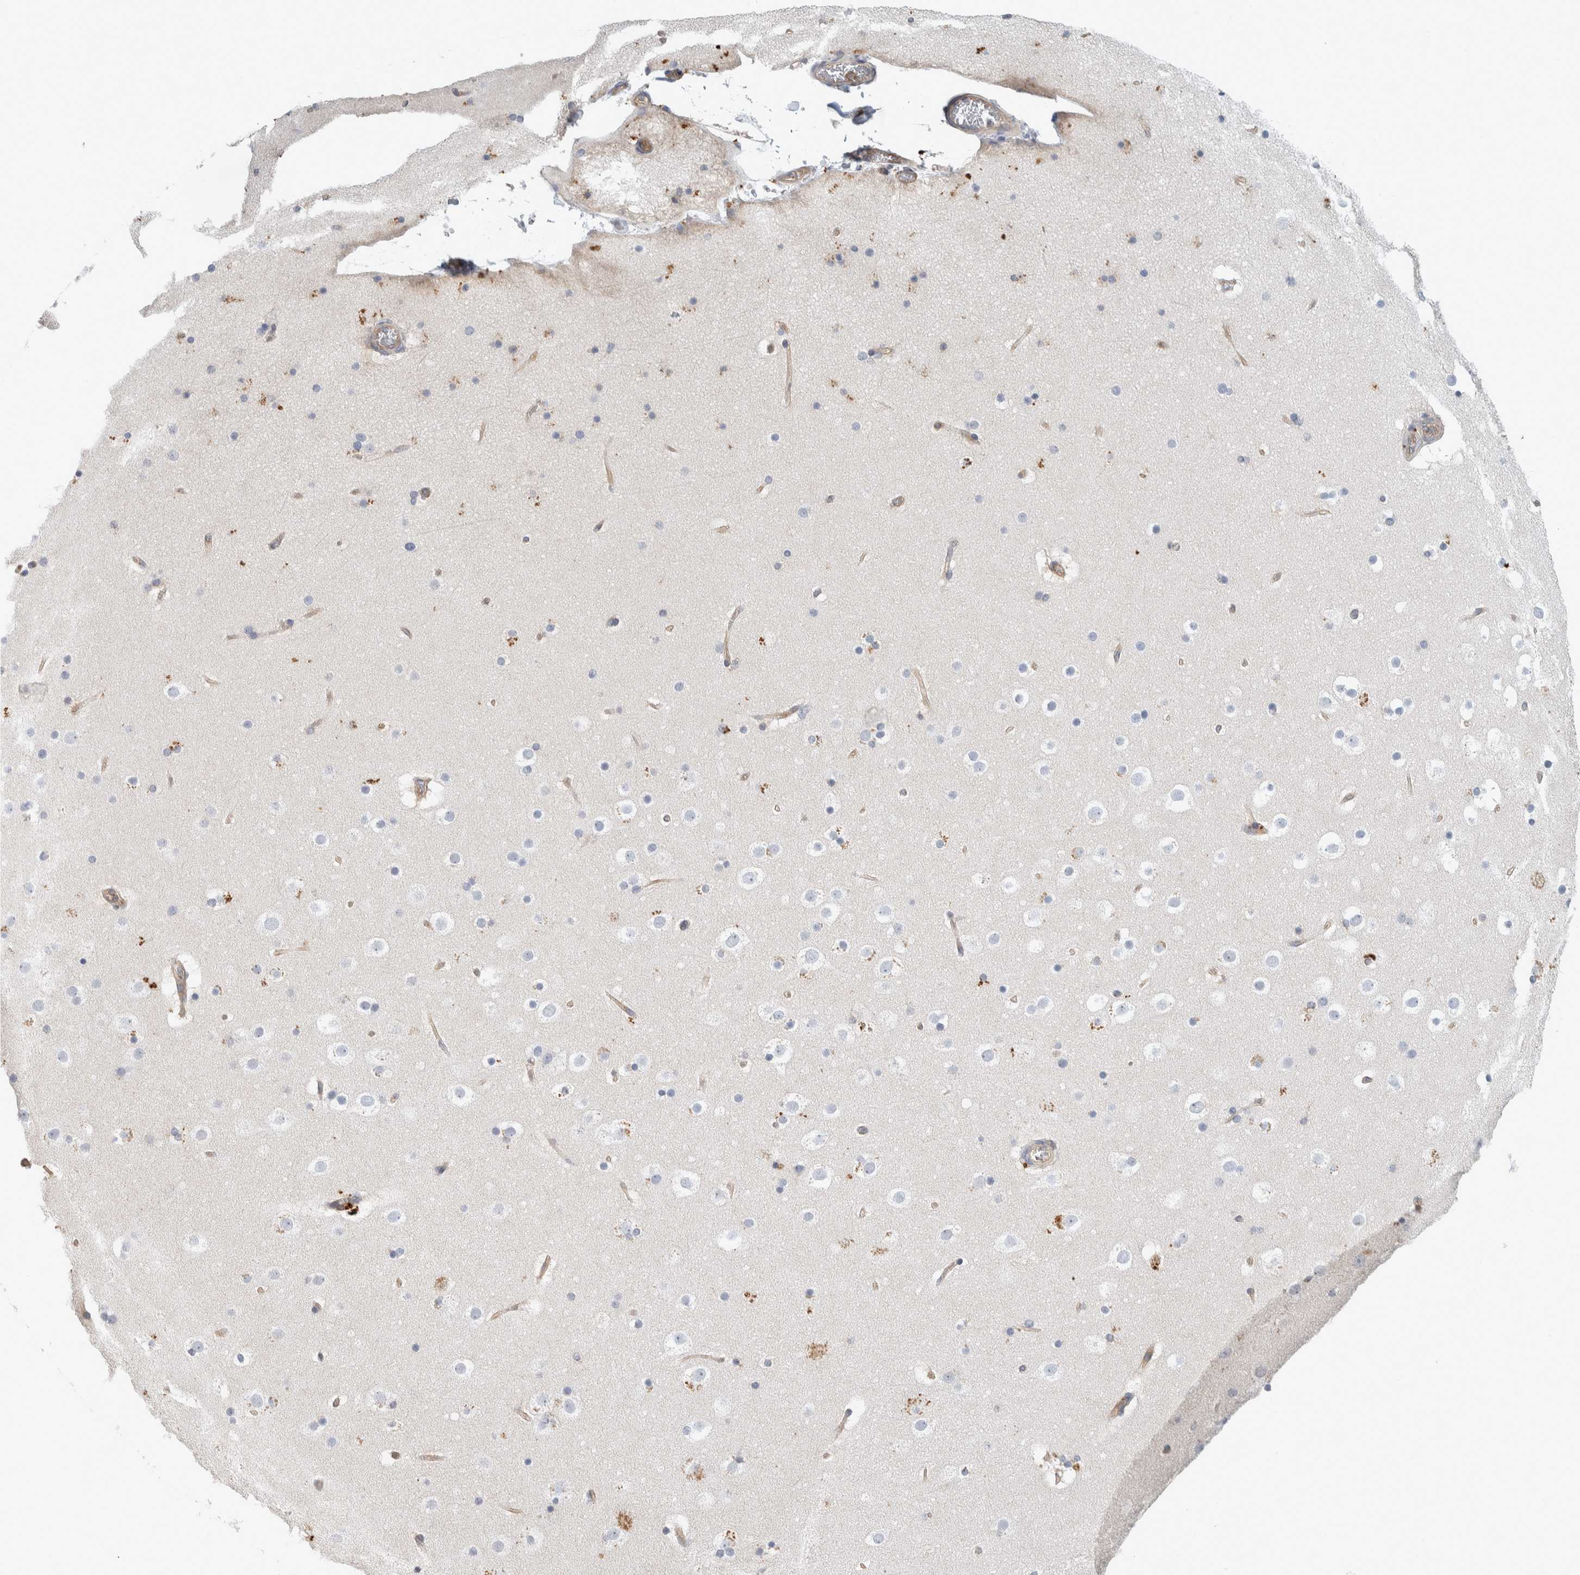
{"staining": {"intensity": "weak", "quantity": "<25%", "location": "cytoplasmic/membranous"}, "tissue": "cerebral cortex", "cell_type": "Endothelial cells", "image_type": "normal", "snomed": [{"axis": "morphology", "description": "Normal tissue, NOS"}, {"axis": "topography", "description": "Cerebral cortex"}], "caption": "Endothelial cells are negative for brown protein staining in unremarkable cerebral cortex. (DAB (3,3'-diaminobenzidine) immunohistochemistry visualized using brightfield microscopy, high magnification).", "gene": "NFKB2", "patient": {"sex": "male", "age": 57}}